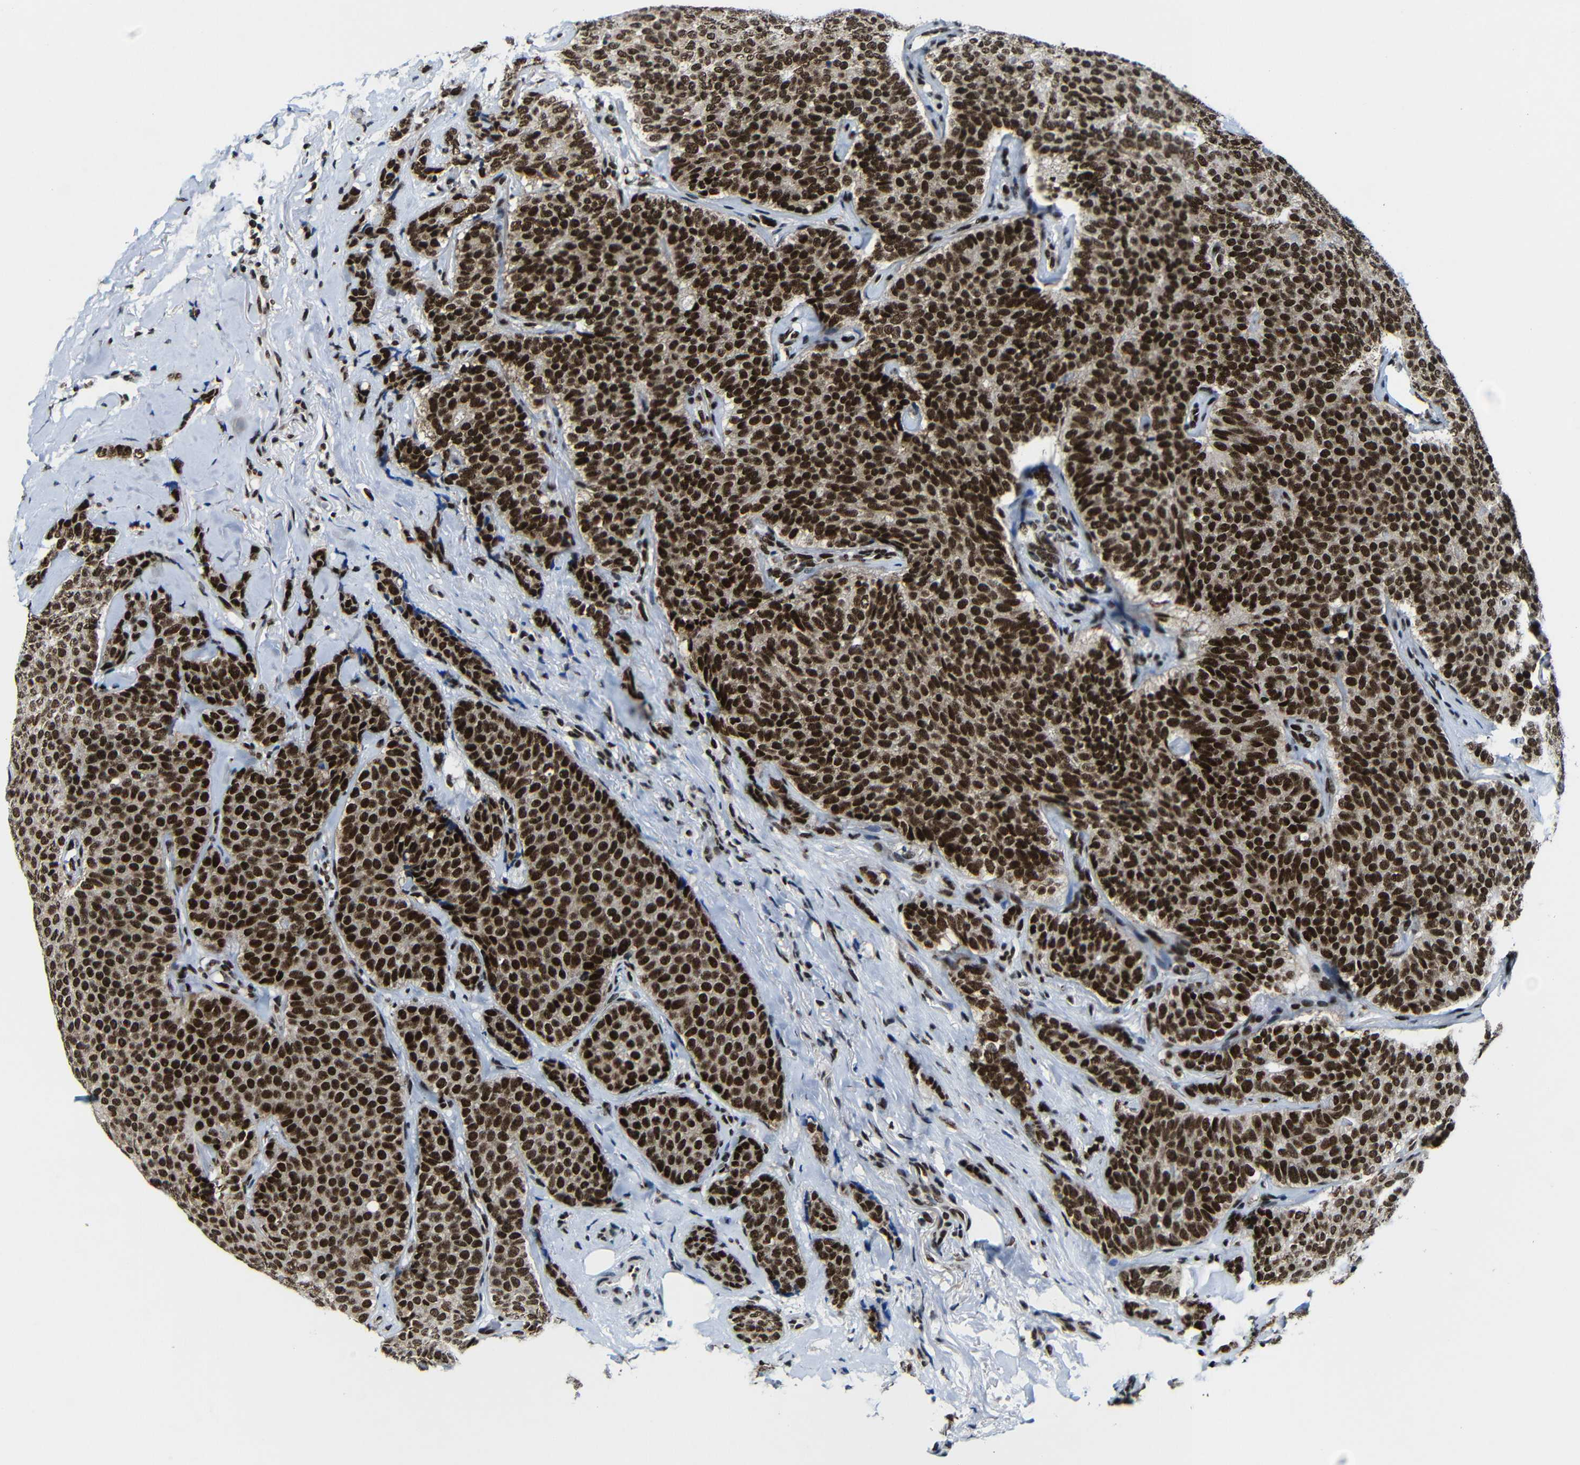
{"staining": {"intensity": "strong", "quantity": ">75%", "location": "cytoplasmic/membranous,nuclear"}, "tissue": "breast cancer", "cell_type": "Tumor cells", "image_type": "cancer", "snomed": [{"axis": "morphology", "description": "Lobular carcinoma"}, {"axis": "topography", "description": "Skin"}, {"axis": "topography", "description": "Breast"}], "caption": "Protein staining displays strong cytoplasmic/membranous and nuclear staining in approximately >75% of tumor cells in breast cancer.", "gene": "PTBP1", "patient": {"sex": "female", "age": 46}}